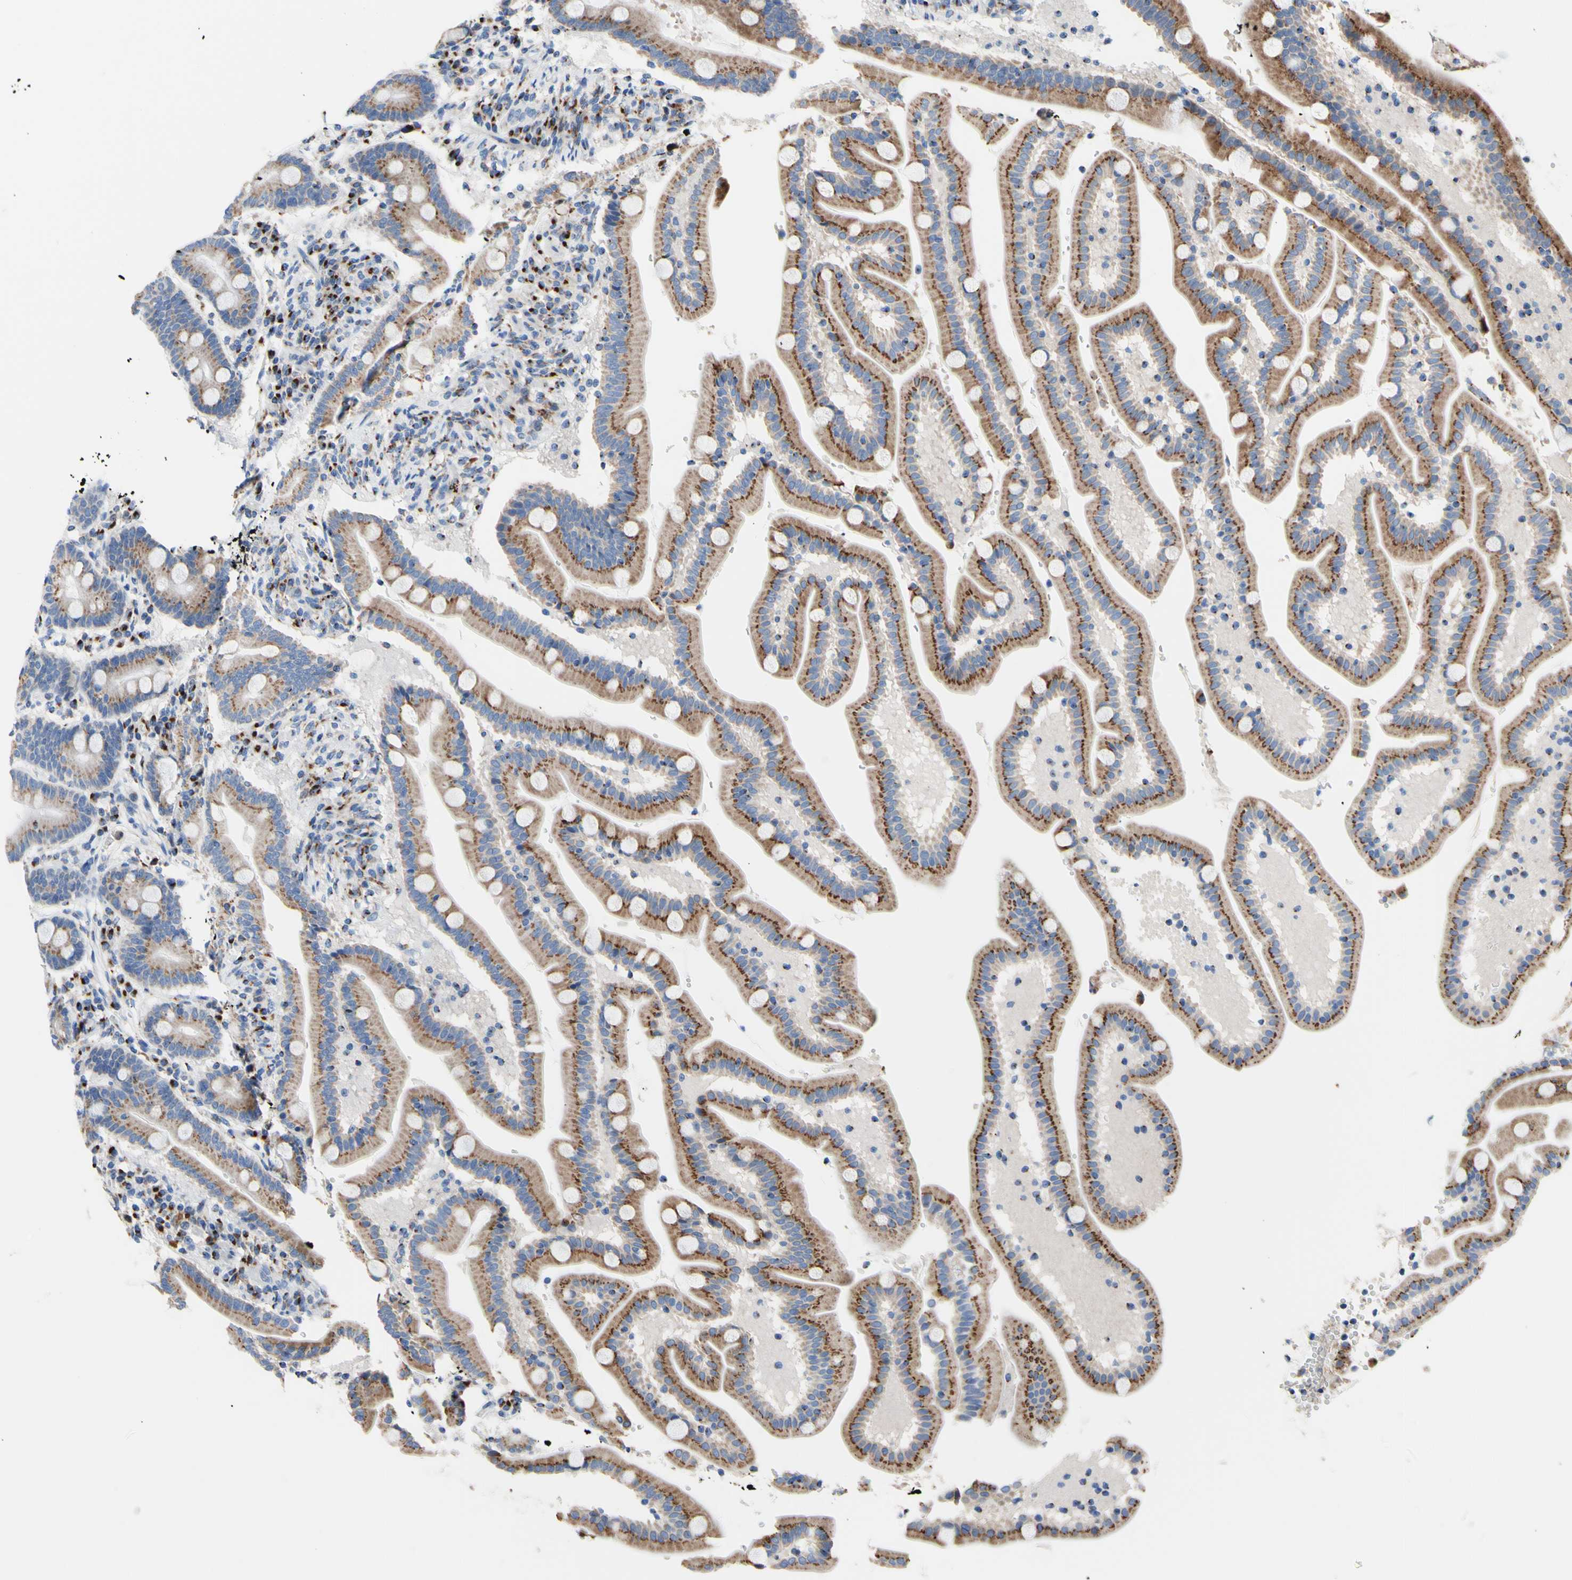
{"staining": {"intensity": "moderate", "quantity": "25%-75%", "location": "cytoplasmic/membranous"}, "tissue": "duodenum", "cell_type": "Glandular cells", "image_type": "normal", "snomed": [{"axis": "morphology", "description": "Normal tissue, NOS"}, {"axis": "topography", "description": "Duodenum"}], "caption": "DAB (3,3'-diaminobenzidine) immunohistochemical staining of unremarkable human duodenum displays moderate cytoplasmic/membranous protein staining in approximately 25%-75% of glandular cells.", "gene": "GALNT2", "patient": {"sex": "male", "age": 54}}